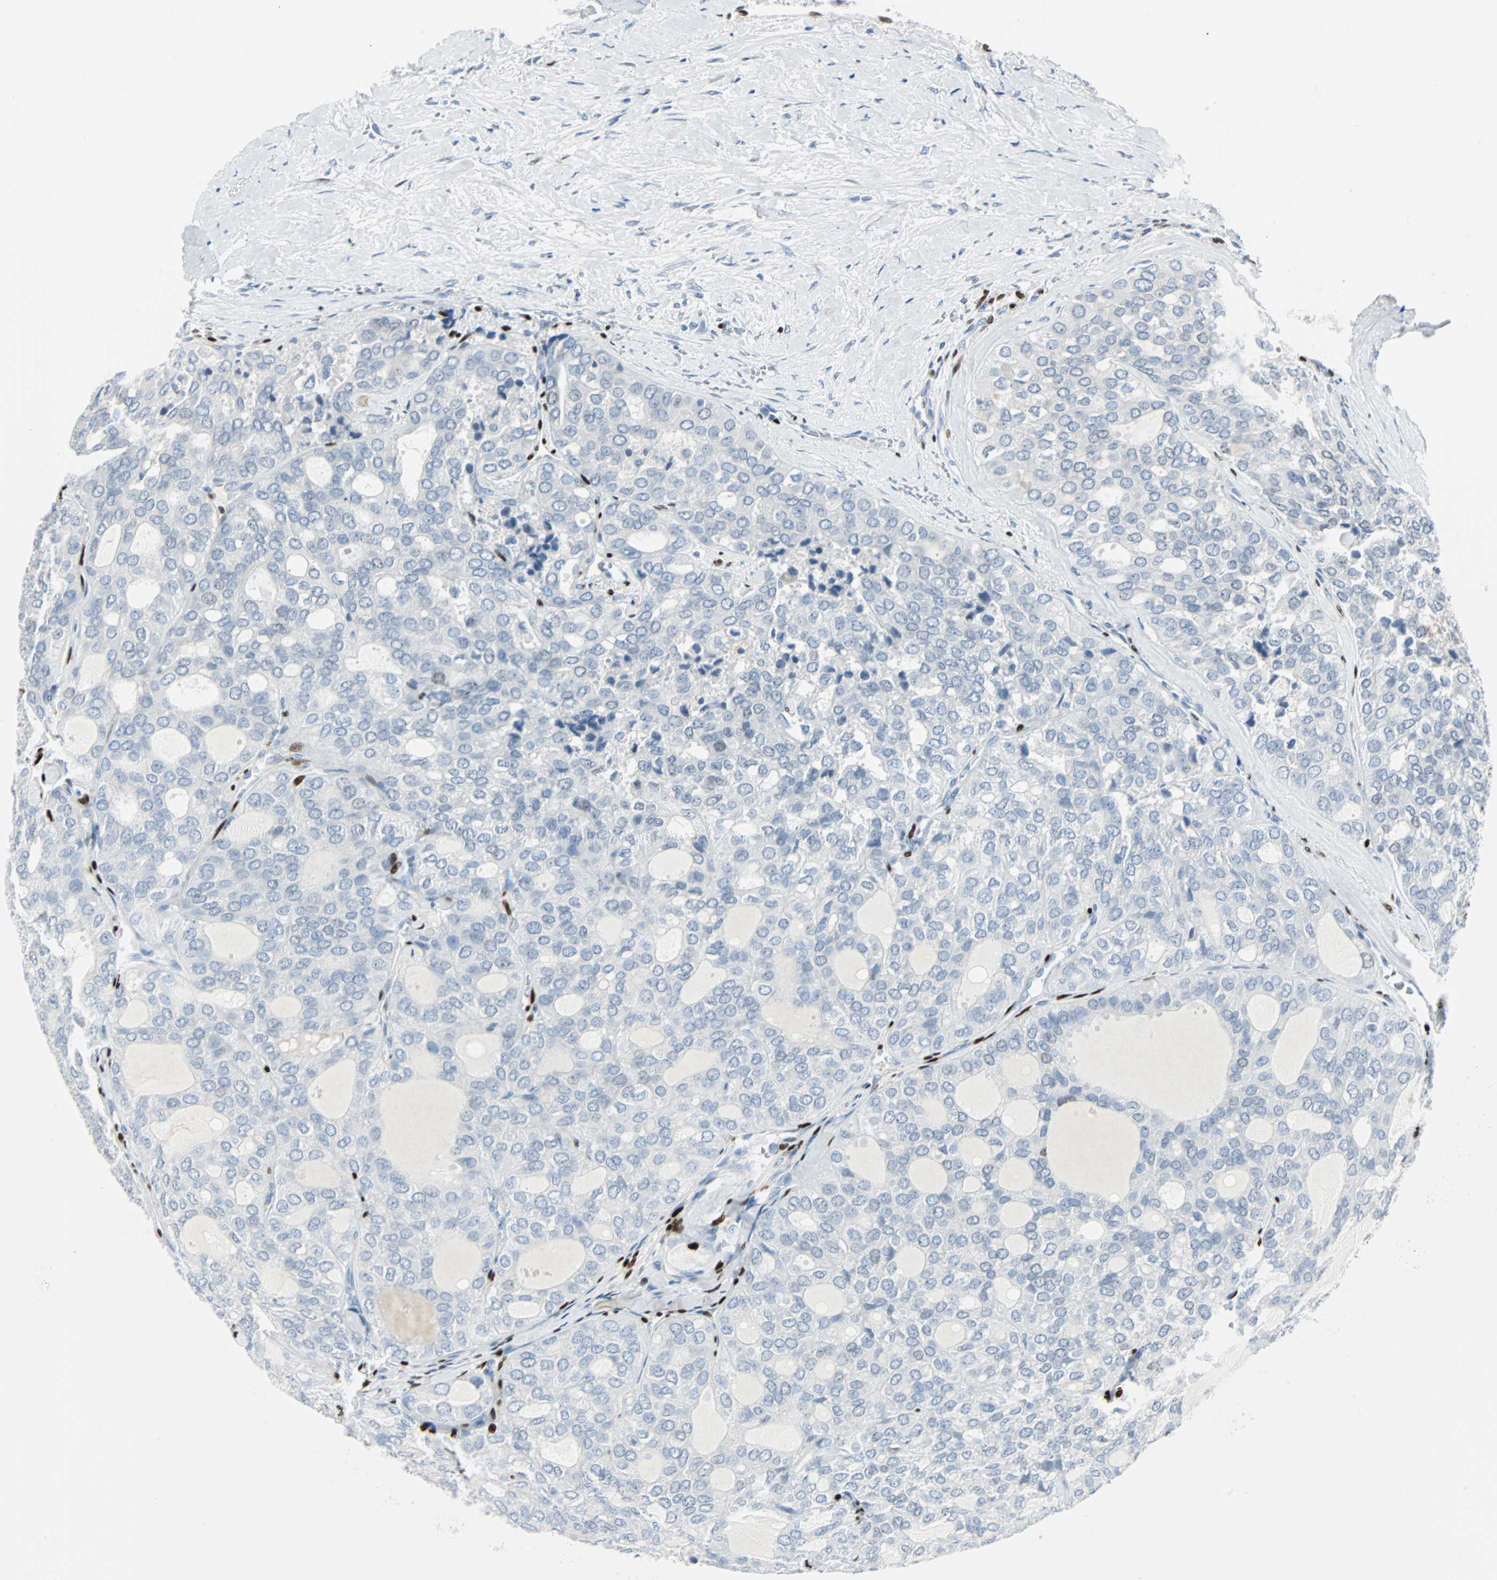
{"staining": {"intensity": "negative", "quantity": "none", "location": "none"}, "tissue": "thyroid cancer", "cell_type": "Tumor cells", "image_type": "cancer", "snomed": [{"axis": "morphology", "description": "Follicular adenoma carcinoma, NOS"}, {"axis": "topography", "description": "Thyroid gland"}], "caption": "IHC of follicular adenoma carcinoma (thyroid) demonstrates no expression in tumor cells. (Stains: DAB (3,3'-diaminobenzidine) IHC with hematoxylin counter stain, Microscopy: brightfield microscopy at high magnification).", "gene": "IL33", "patient": {"sex": "male", "age": 75}}